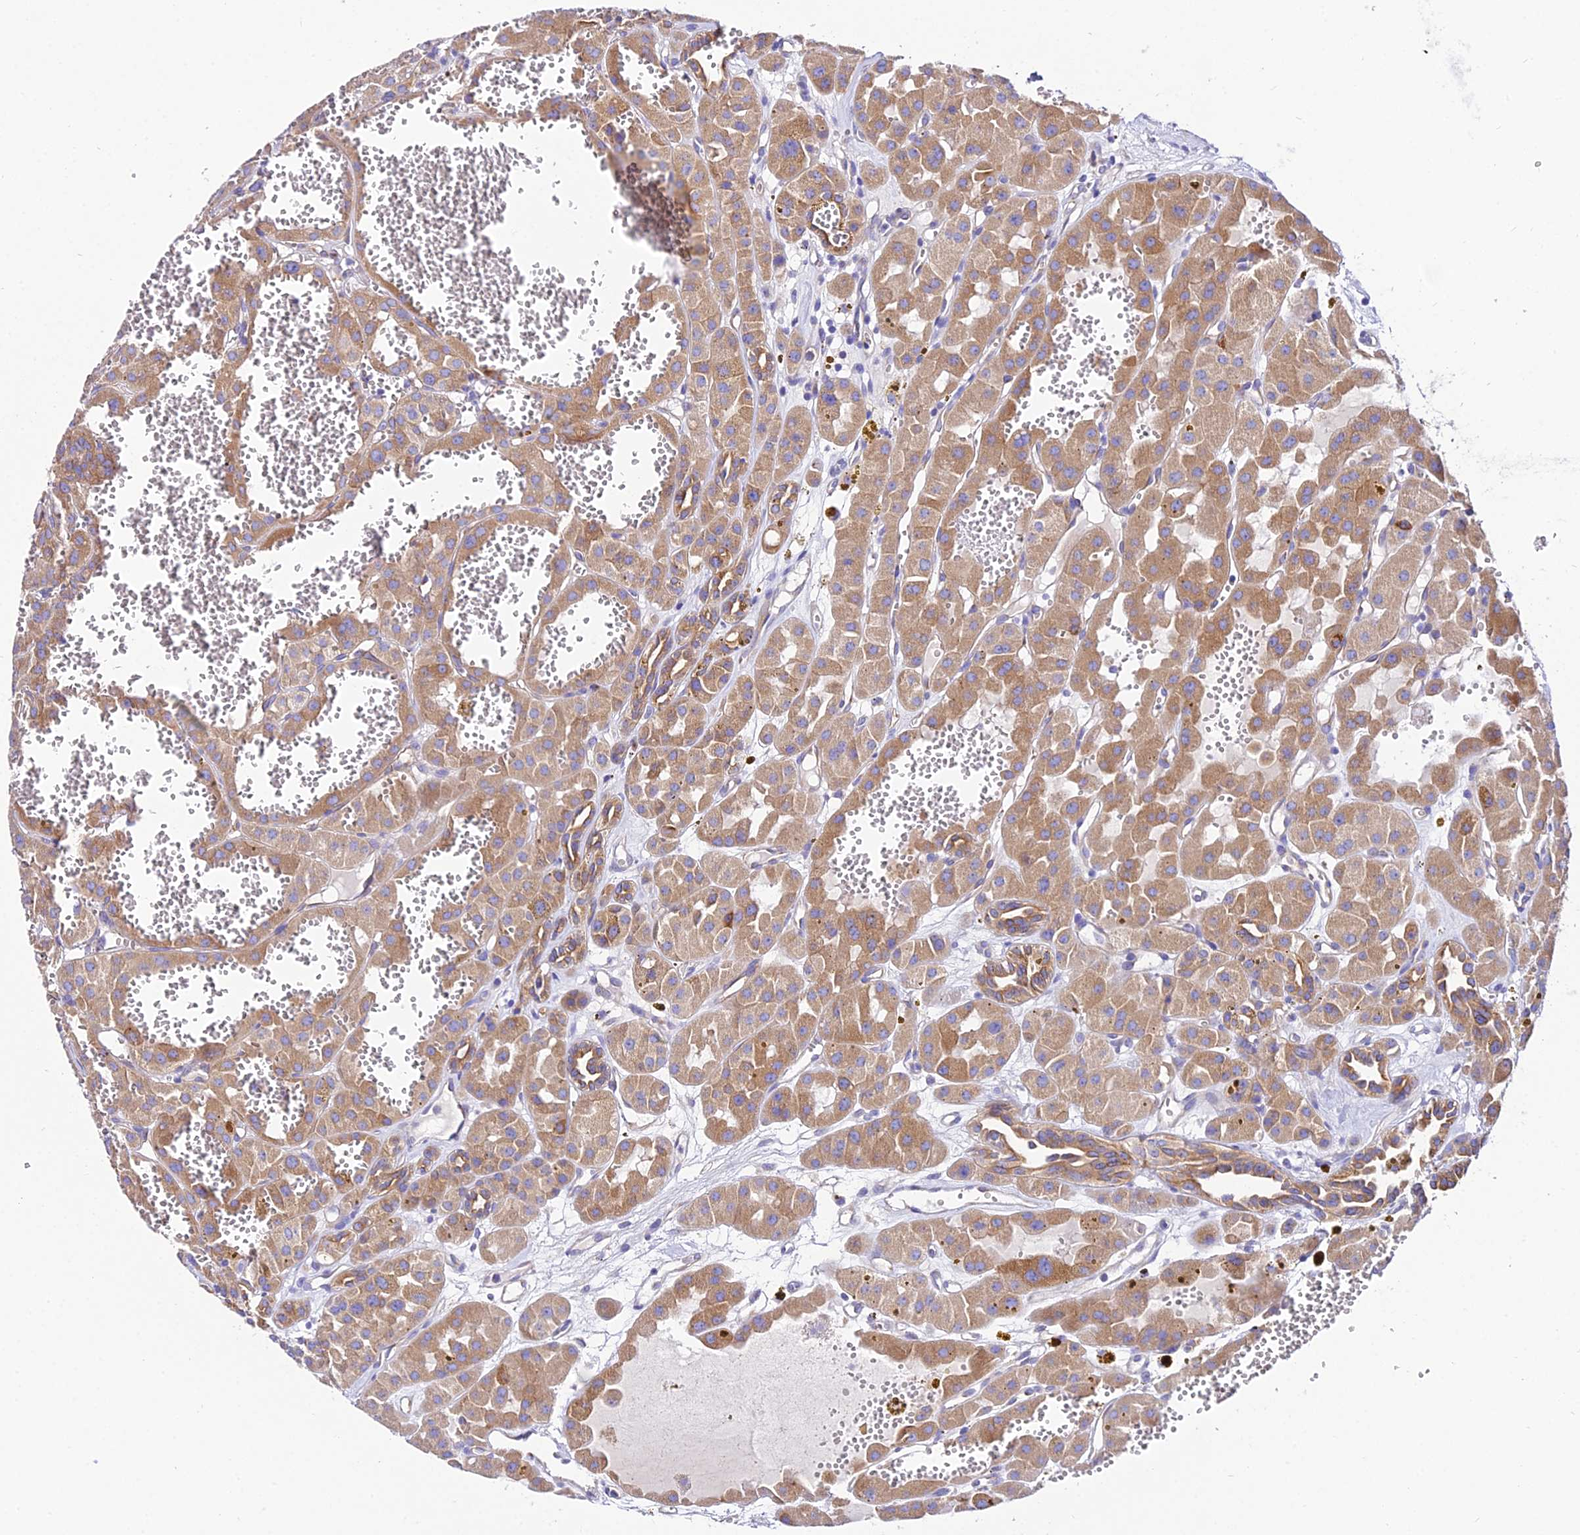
{"staining": {"intensity": "moderate", "quantity": ">75%", "location": "cytoplasmic/membranous"}, "tissue": "renal cancer", "cell_type": "Tumor cells", "image_type": "cancer", "snomed": [{"axis": "morphology", "description": "Carcinoma, NOS"}, {"axis": "topography", "description": "Kidney"}], "caption": "Moderate cytoplasmic/membranous protein positivity is appreciated in approximately >75% of tumor cells in renal cancer (carcinoma).", "gene": "TUBA3D", "patient": {"sex": "female", "age": 75}}